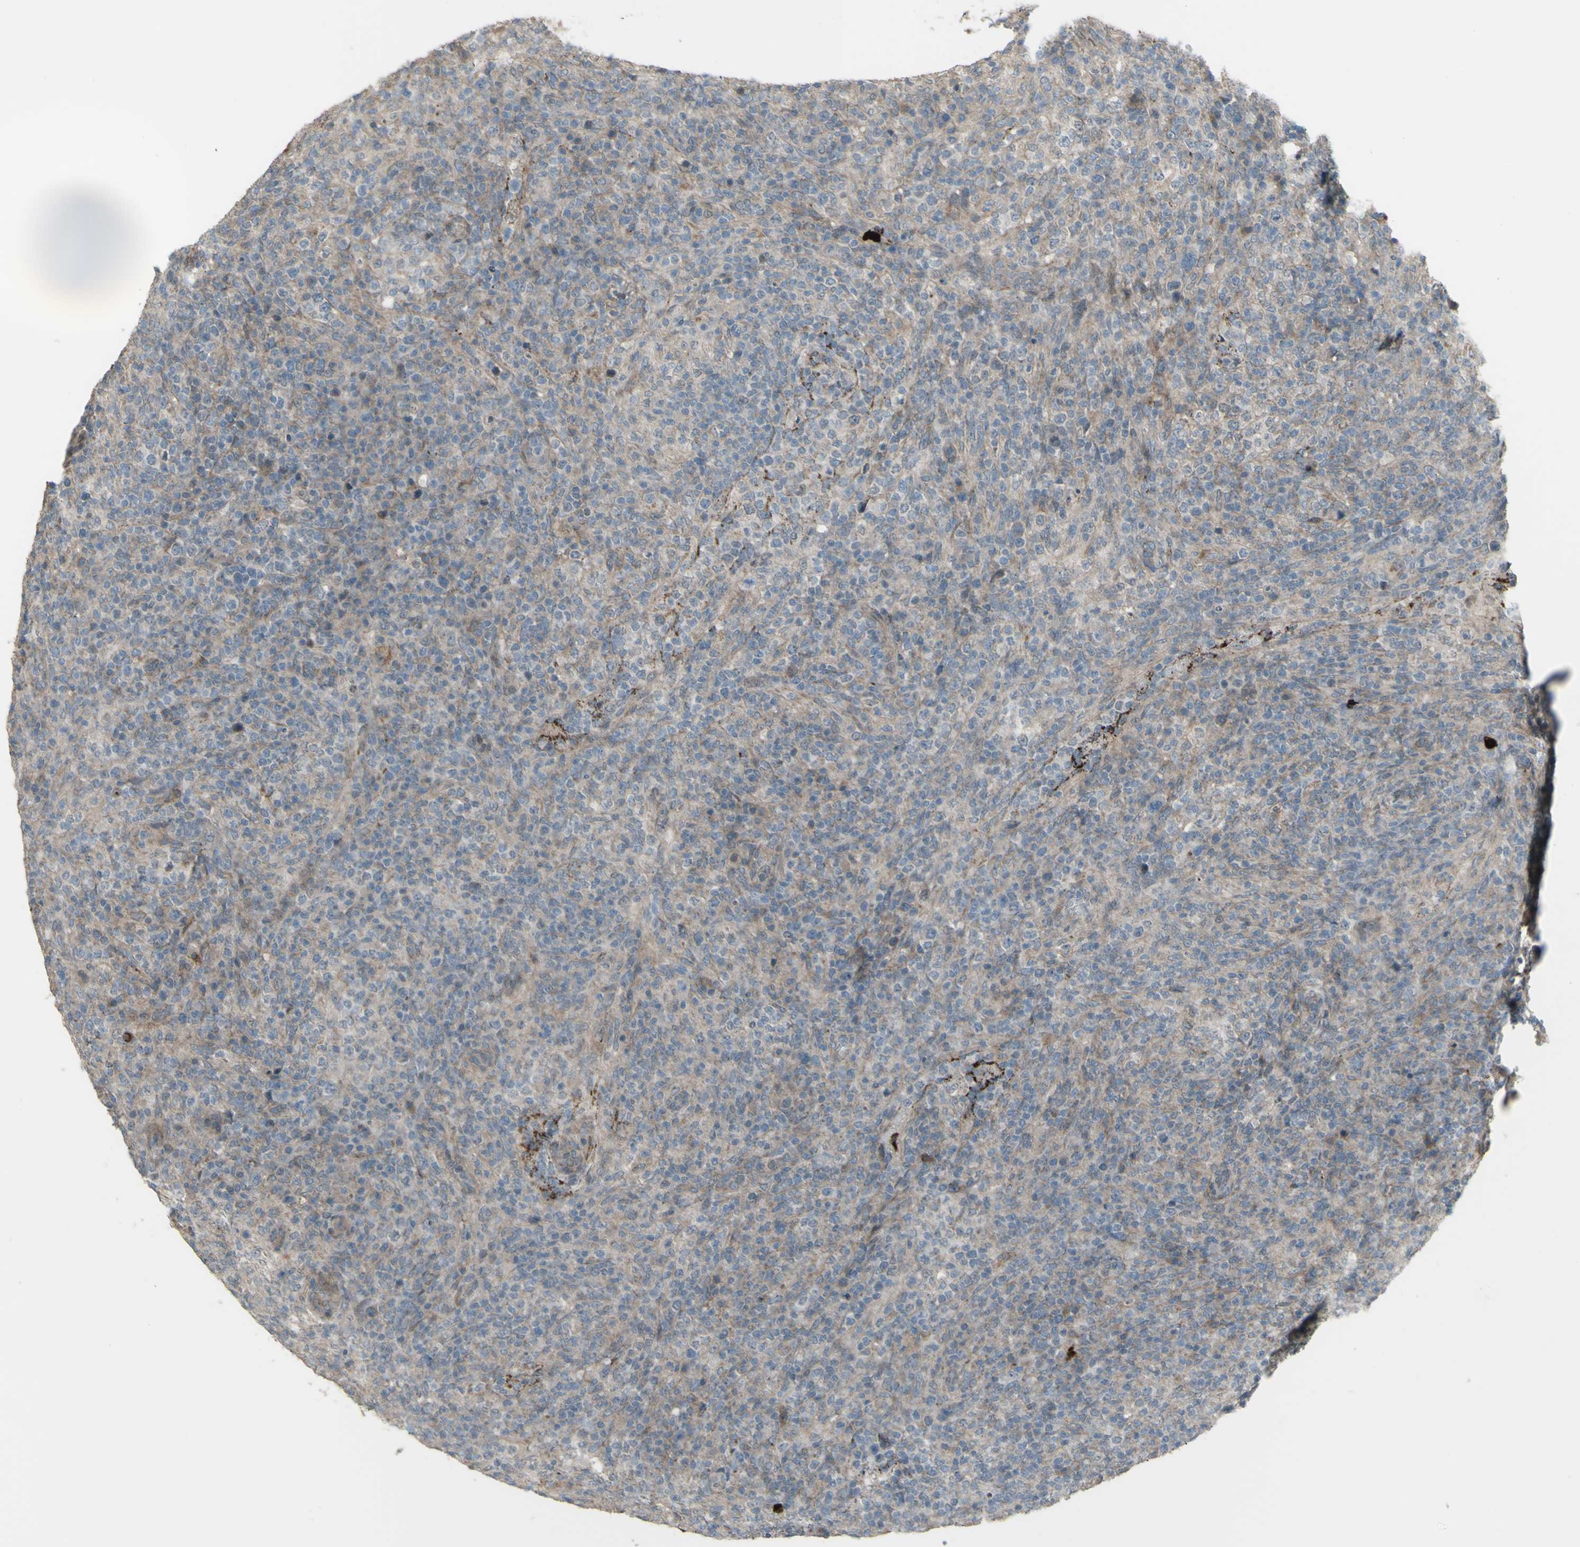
{"staining": {"intensity": "weak", "quantity": ">75%", "location": "cytoplasmic/membranous"}, "tissue": "lymphoma", "cell_type": "Tumor cells", "image_type": "cancer", "snomed": [{"axis": "morphology", "description": "Malignant lymphoma, non-Hodgkin's type, High grade"}, {"axis": "topography", "description": "Lymph node"}], "caption": "Lymphoma stained with a protein marker shows weak staining in tumor cells.", "gene": "GRAMD1B", "patient": {"sex": "female", "age": 76}}